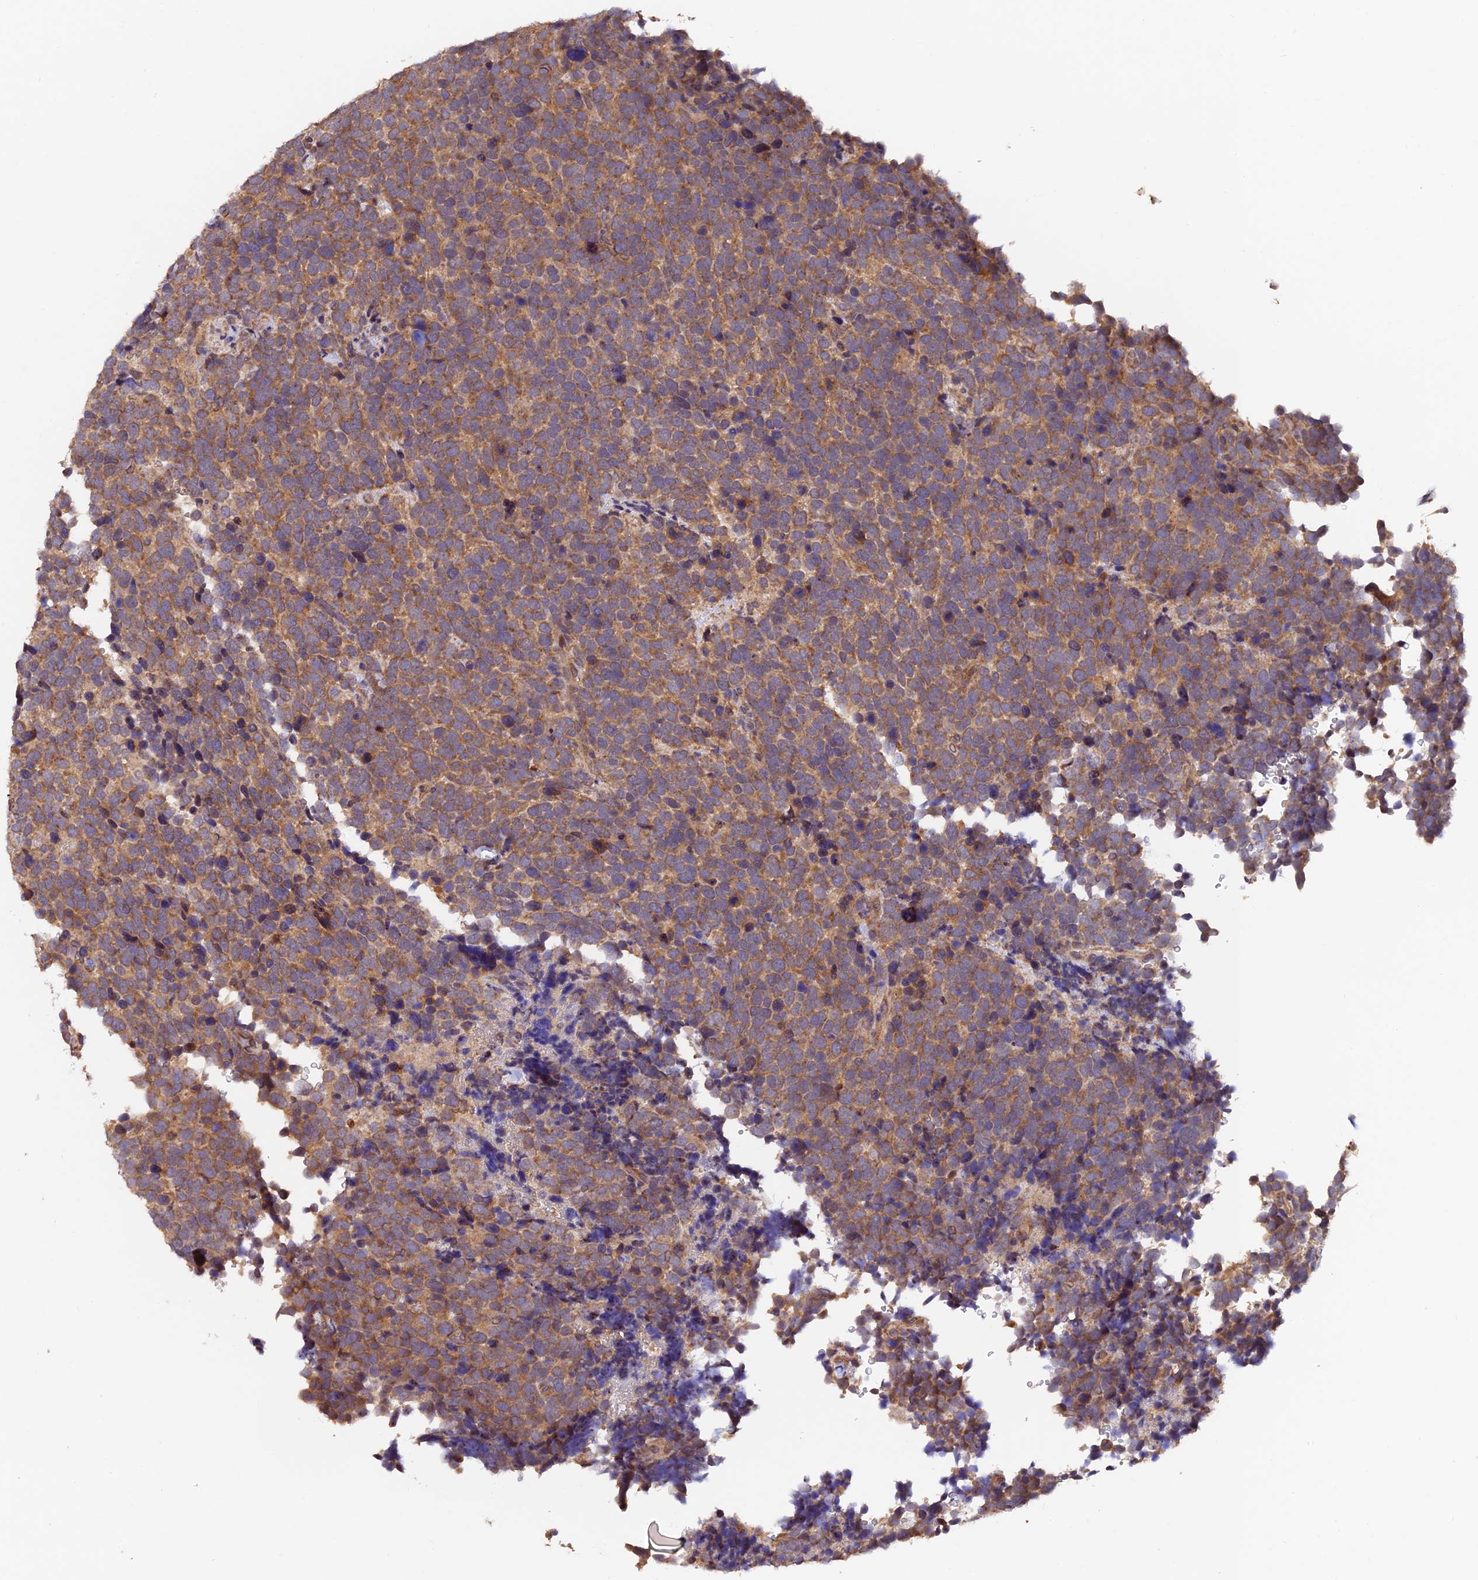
{"staining": {"intensity": "moderate", "quantity": "25%-75%", "location": "cytoplasmic/membranous"}, "tissue": "urothelial cancer", "cell_type": "Tumor cells", "image_type": "cancer", "snomed": [{"axis": "morphology", "description": "Urothelial carcinoma, High grade"}, {"axis": "topography", "description": "Urinary bladder"}], "caption": "IHC histopathology image of human urothelial cancer stained for a protein (brown), which displays medium levels of moderate cytoplasmic/membranous positivity in about 25%-75% of tumor cells.", "gene": "MNS1", "patient": {"sex": "female", "age": 82}}